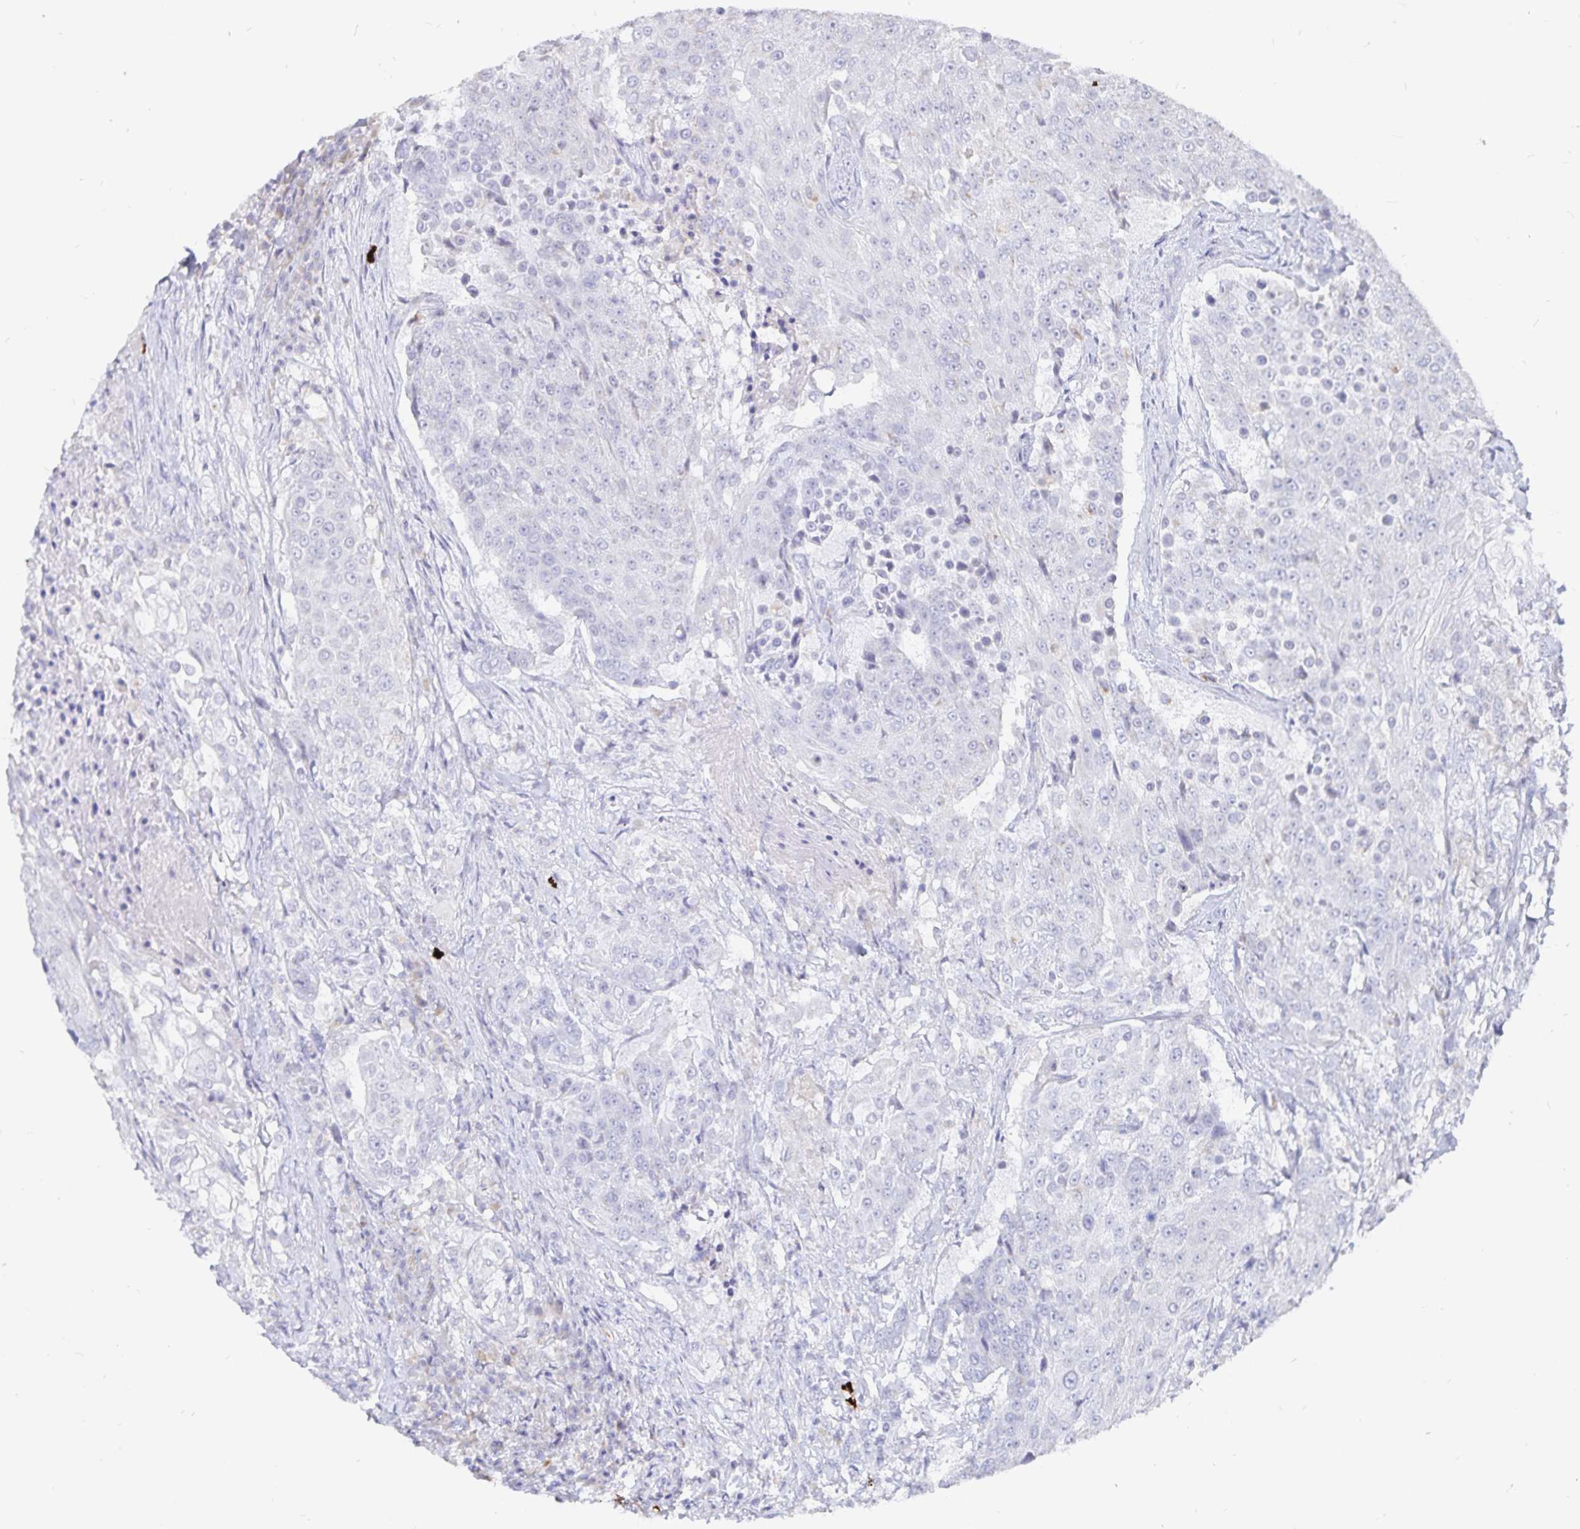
{"staining": {"intensity": "negative", "quantity": "none", "location": "none"}, "tissue": "urothelial cancer", "cell_type": "Tumor cells", "image_type": "cancer", "snomed": [{"axis": "morphology", "description": "Urothelial carcinoma, High grade"}, {"axis": "topography", "description": "Urinary bladder"}], "caption": "Urothelial cancer stained for a protein using immunohistochemistry (IHC) displays no staining tumor cells.", "gene": "PKHD1", "patient": {"sex": "female", "age": 63}}